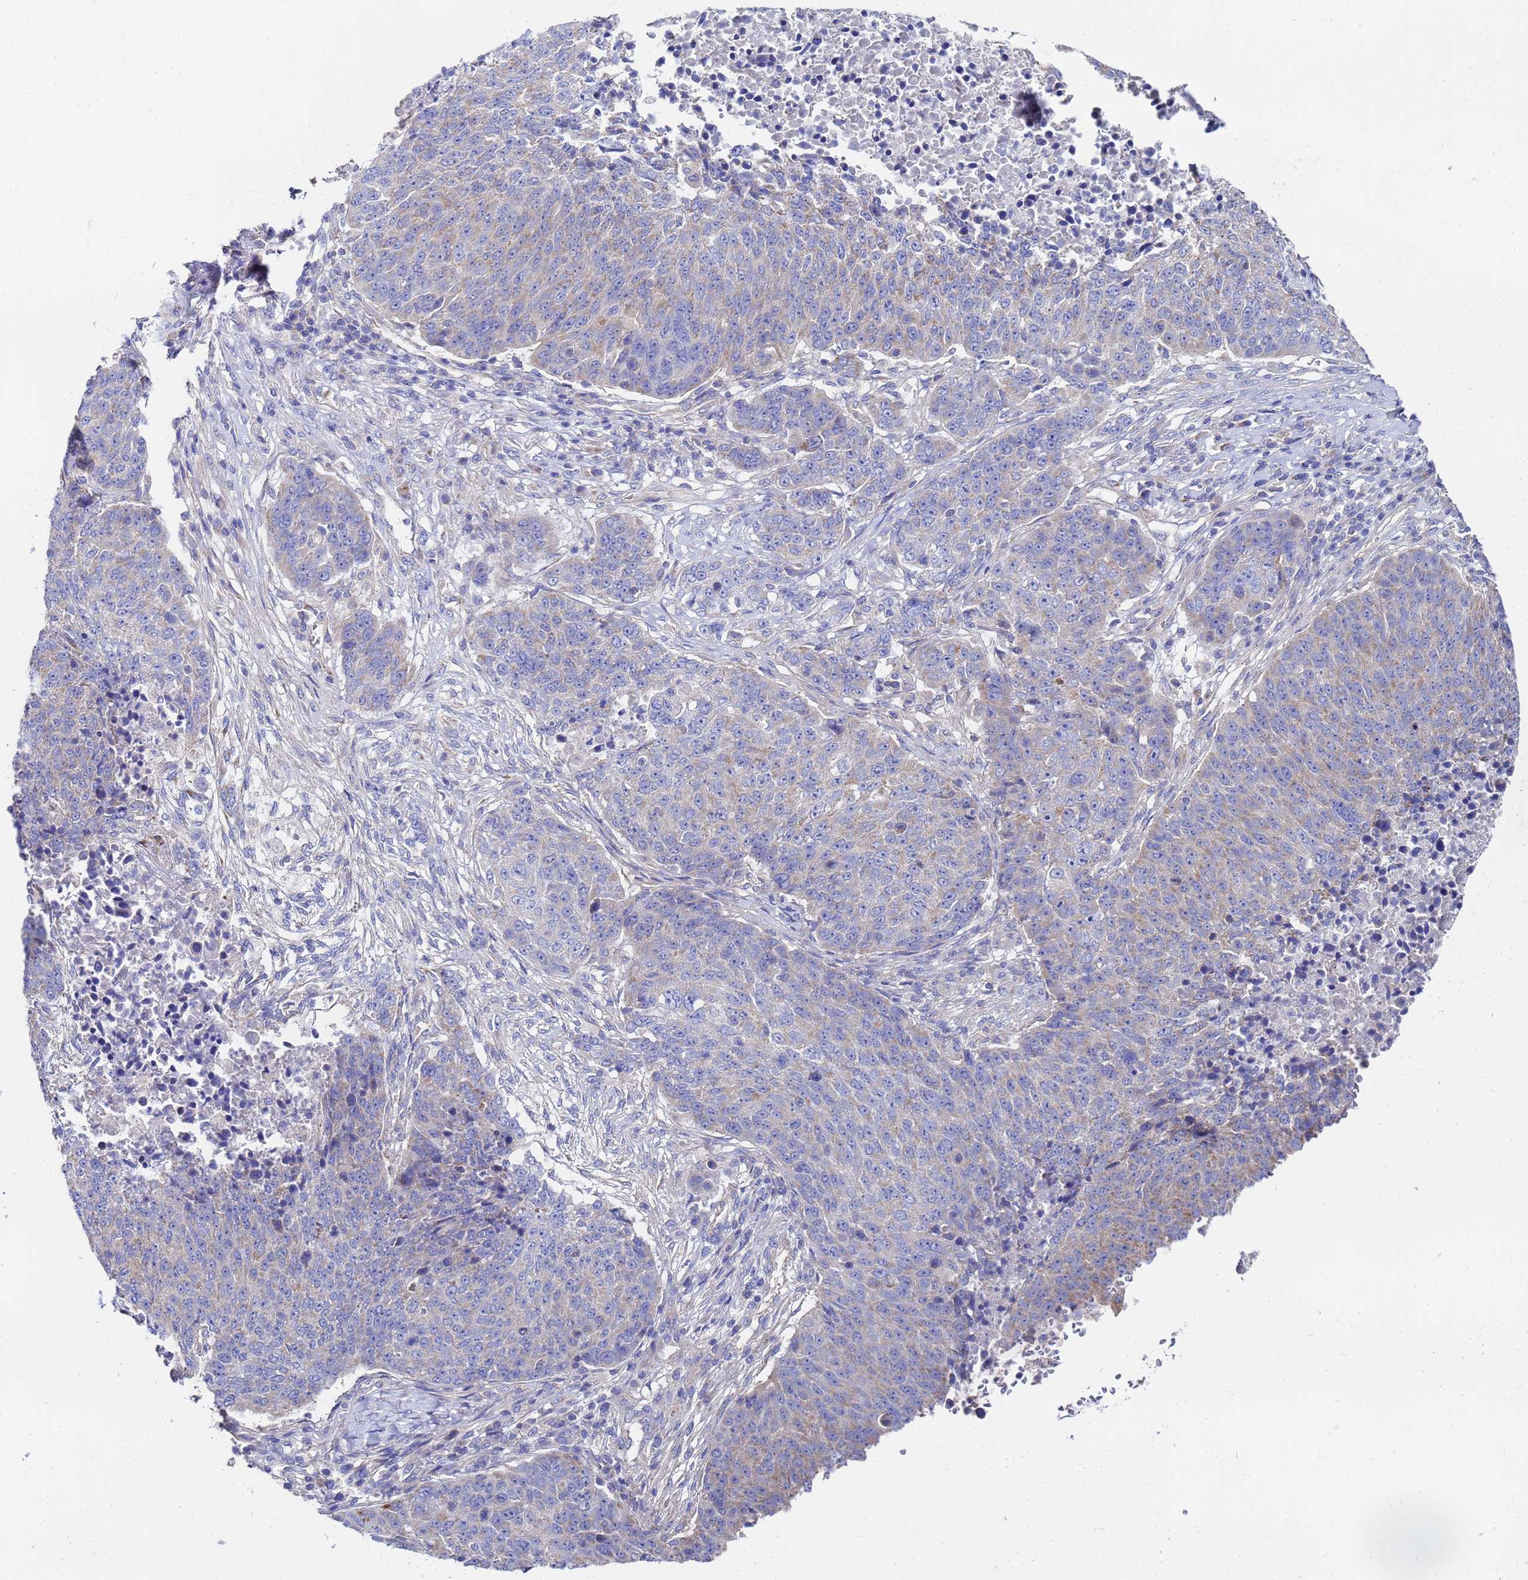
{"staining": {"intensity": "weak", "quantity": "<25%", "location": "cytoplasmic/membranous"}, "tissue": "lung cancer", "cell_type": "Tumor cells", "image_type": "cancer", "snomed": [{"axis": "morphology", "description": "Normal tissue, NOS"}, {"axis": "morphology", "description": "Squamous cell carcinoma, NOS"}, {"axis": "topography", "description": "Lymph node"}, {"axis": "topography", "description": "Lung"}], "caption": "Immunohistochemical staining of squamous cell carcinoma (lung) reveals no significant expression in tumor cells. Brightfield microscopy of IHC stained with DAB (3,3'-diaminobenzidine) (brown) and hematoxylin (blue), captured at high magnification.", "gene": "FAHD2A", "patient": {"sex": "male", "age": 66}}